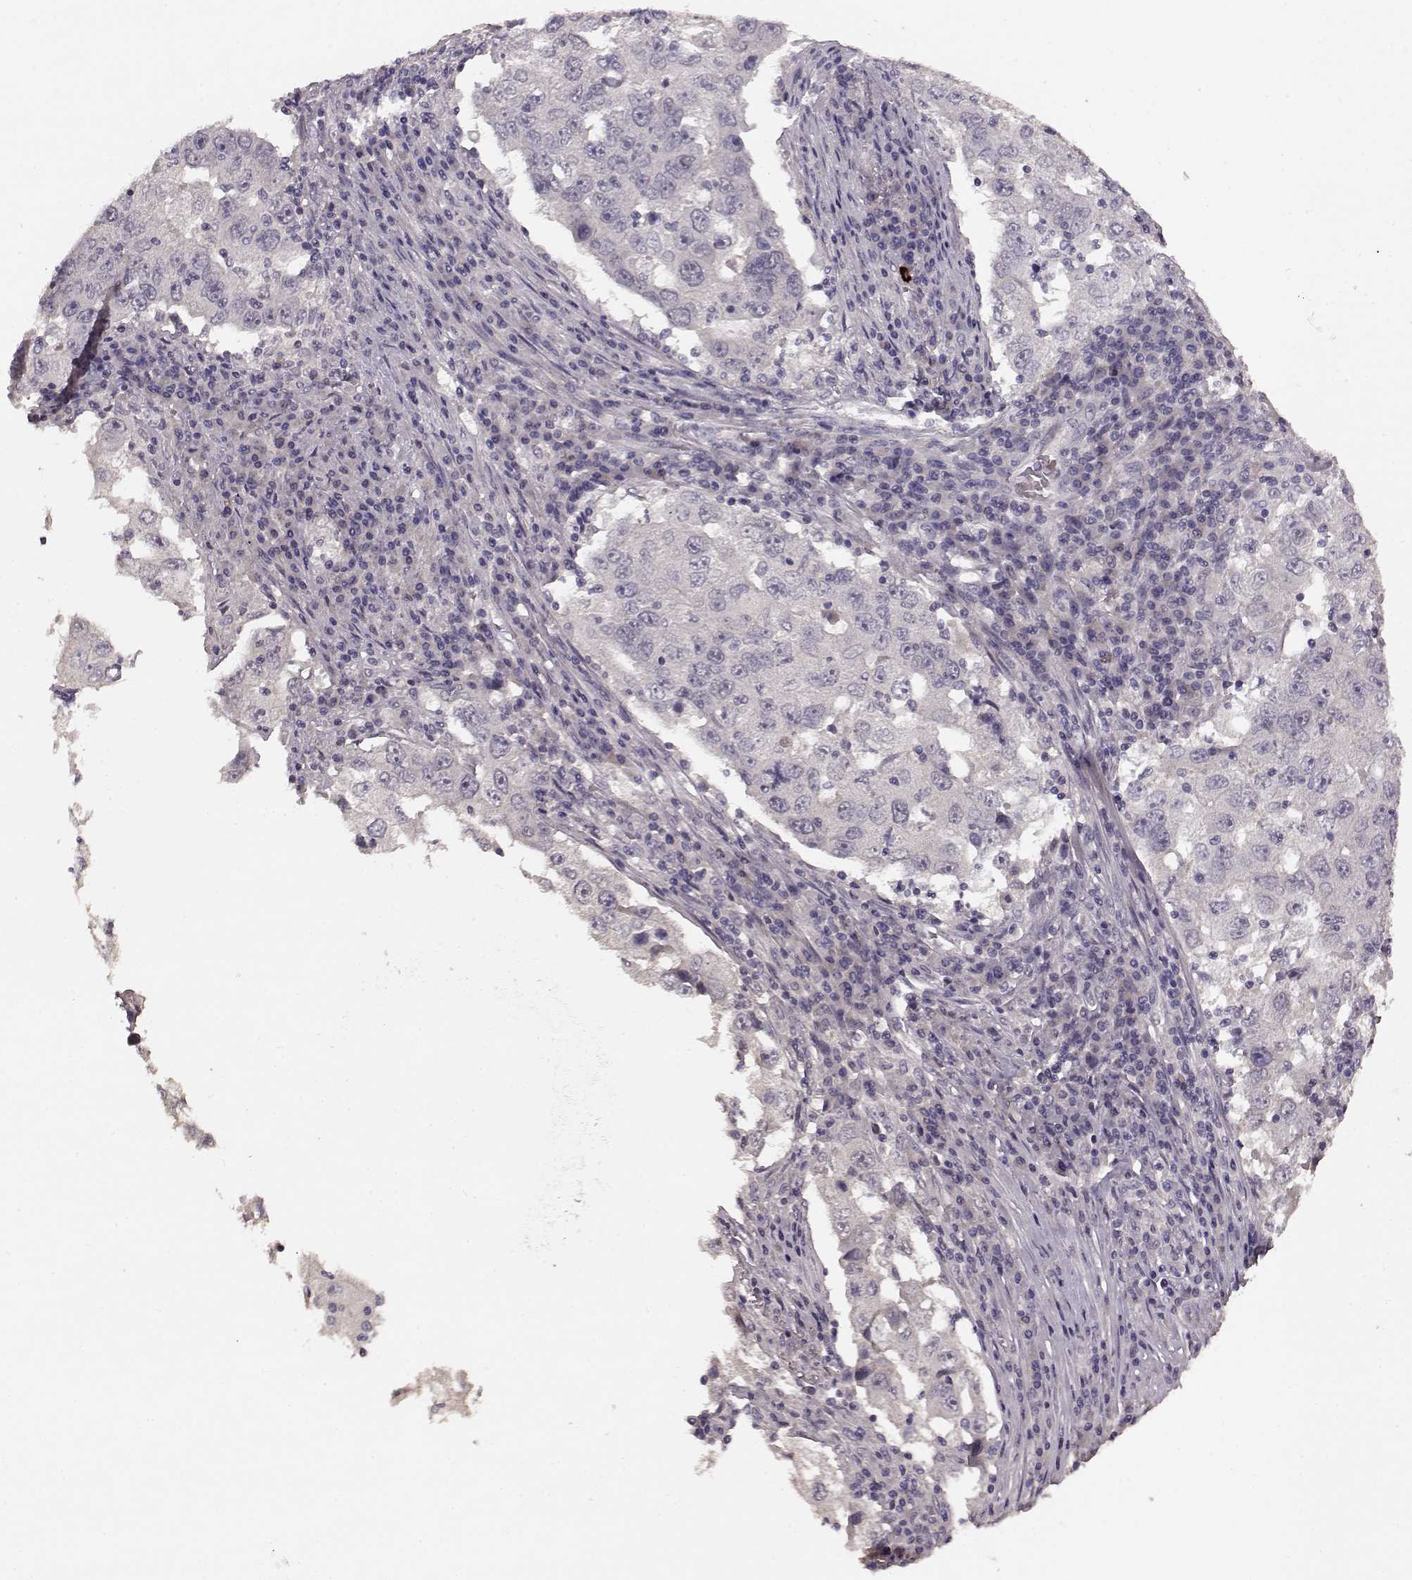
{"staining": {"intensity": "negative", "quantity": "none", "location": "none"}, "tissue": "lung cancer", "cell_type": "Tumor cells", "image_type": "cancer", "snomed": [{"axis": "morphology", "description": "Adenocarcinoma, NOS"}, {"axis": "topography", "description": "Lung"}], "caption": "Immunohistochemical staining of human adenocarcinoma (lung) displays no significant staining in tumor cells.", "gene": "SLC52A3", "patient": {"sex": "male", "age": 73}}